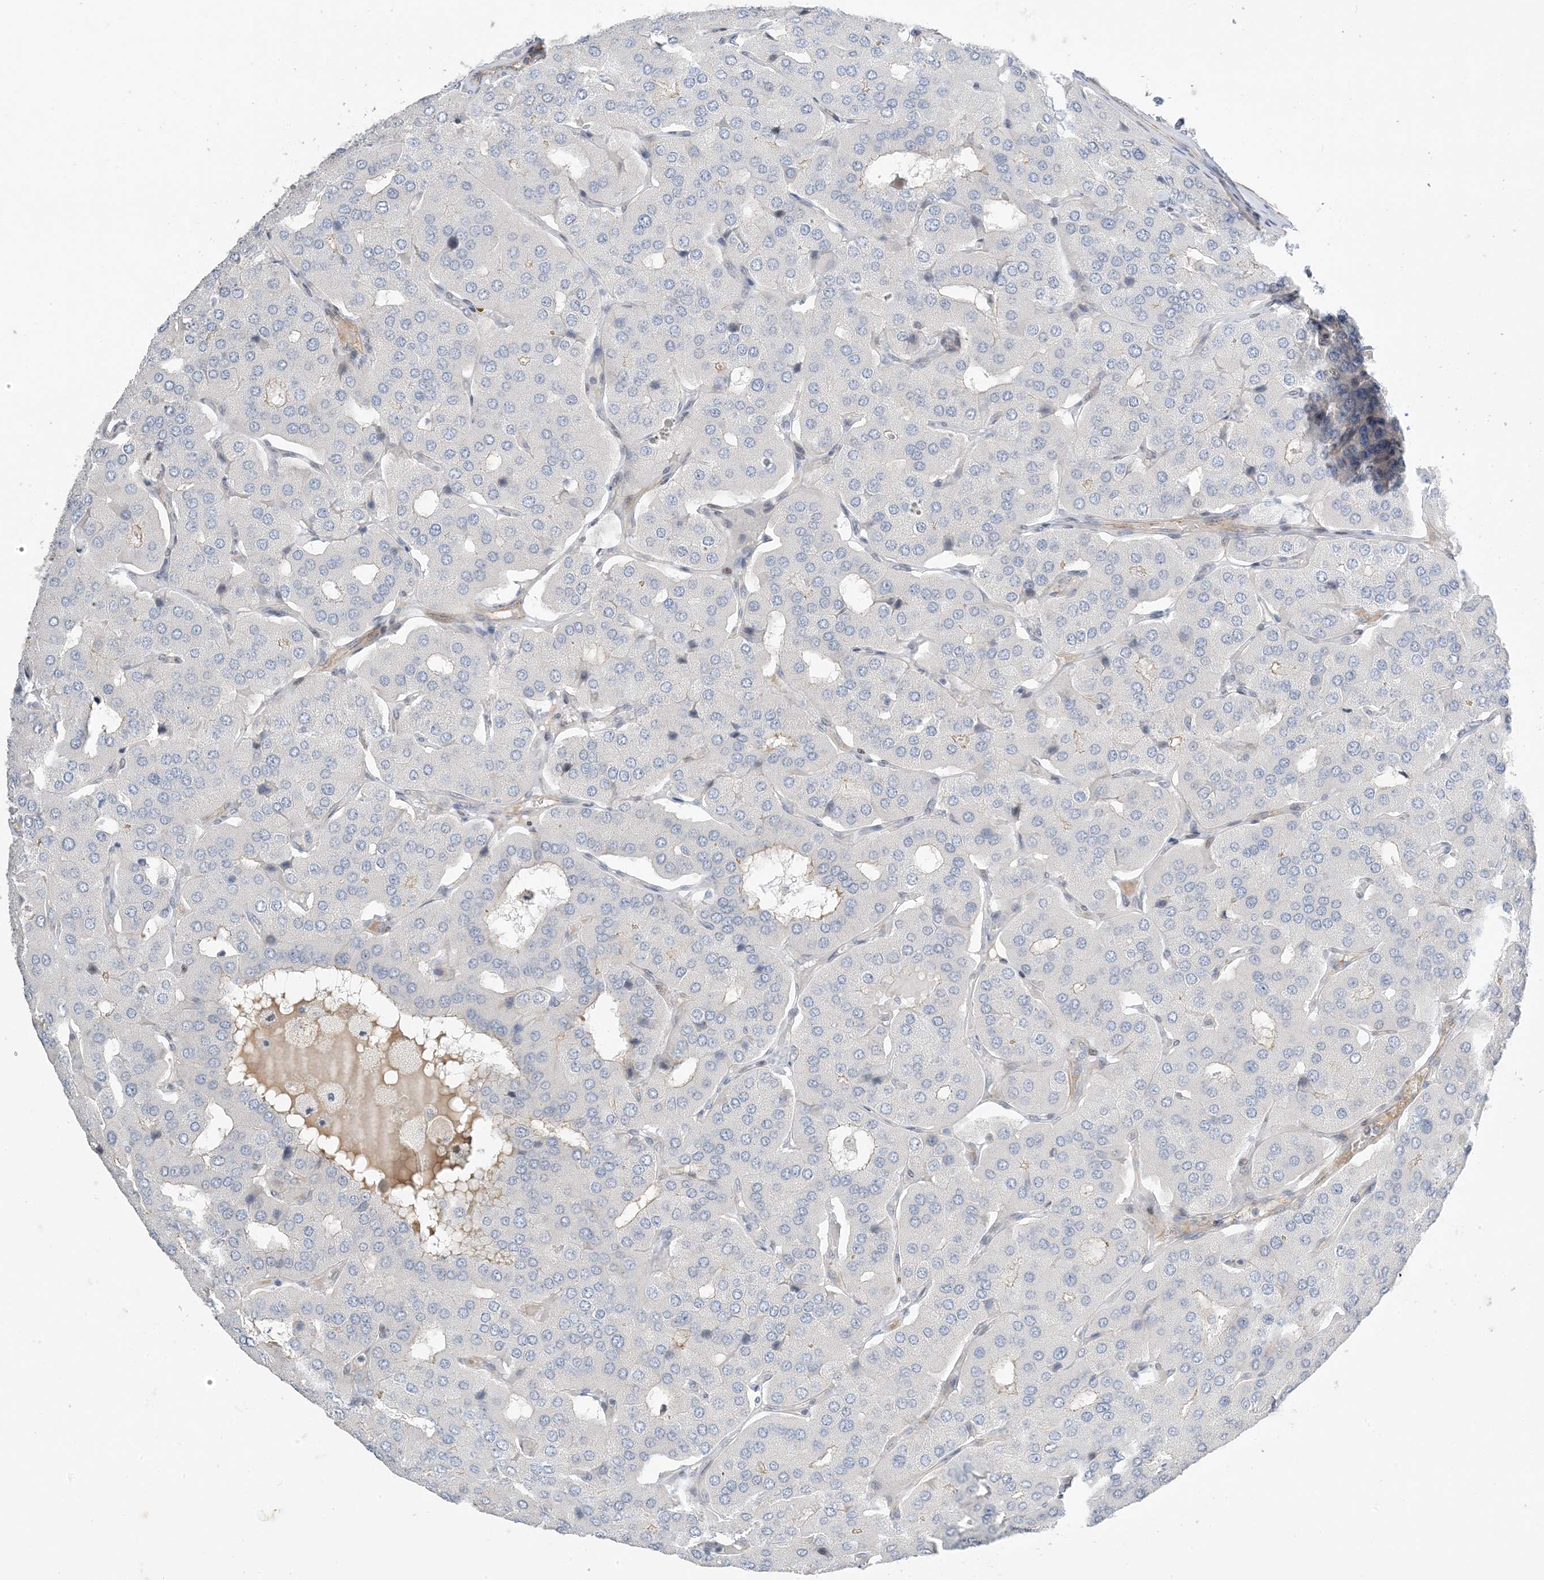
{"staining": {"intensity": "negative", "quantity": "none", "location": "none"}, "tissue": "parathyroid gland", "cell_type": "Glandular cells", "image_type": "normal", "snomed": [{"axis": "morphology", "description": "Normal tissue, NOS"}, {"axis": "morphology", "description": "Adenoma, NOS"}, {"axis": "topography", "description": "Parathyroid gland"}], "caption": "The IHC image has no significant expression in glandular cells of parathyroid gland. (Stains: DAB IHC with hematoxylin counter stain, Microscopy: brightfield microscopy at high magnification).", "gene": "IL36B", "patient": {"sex": "female", "age": 86}}